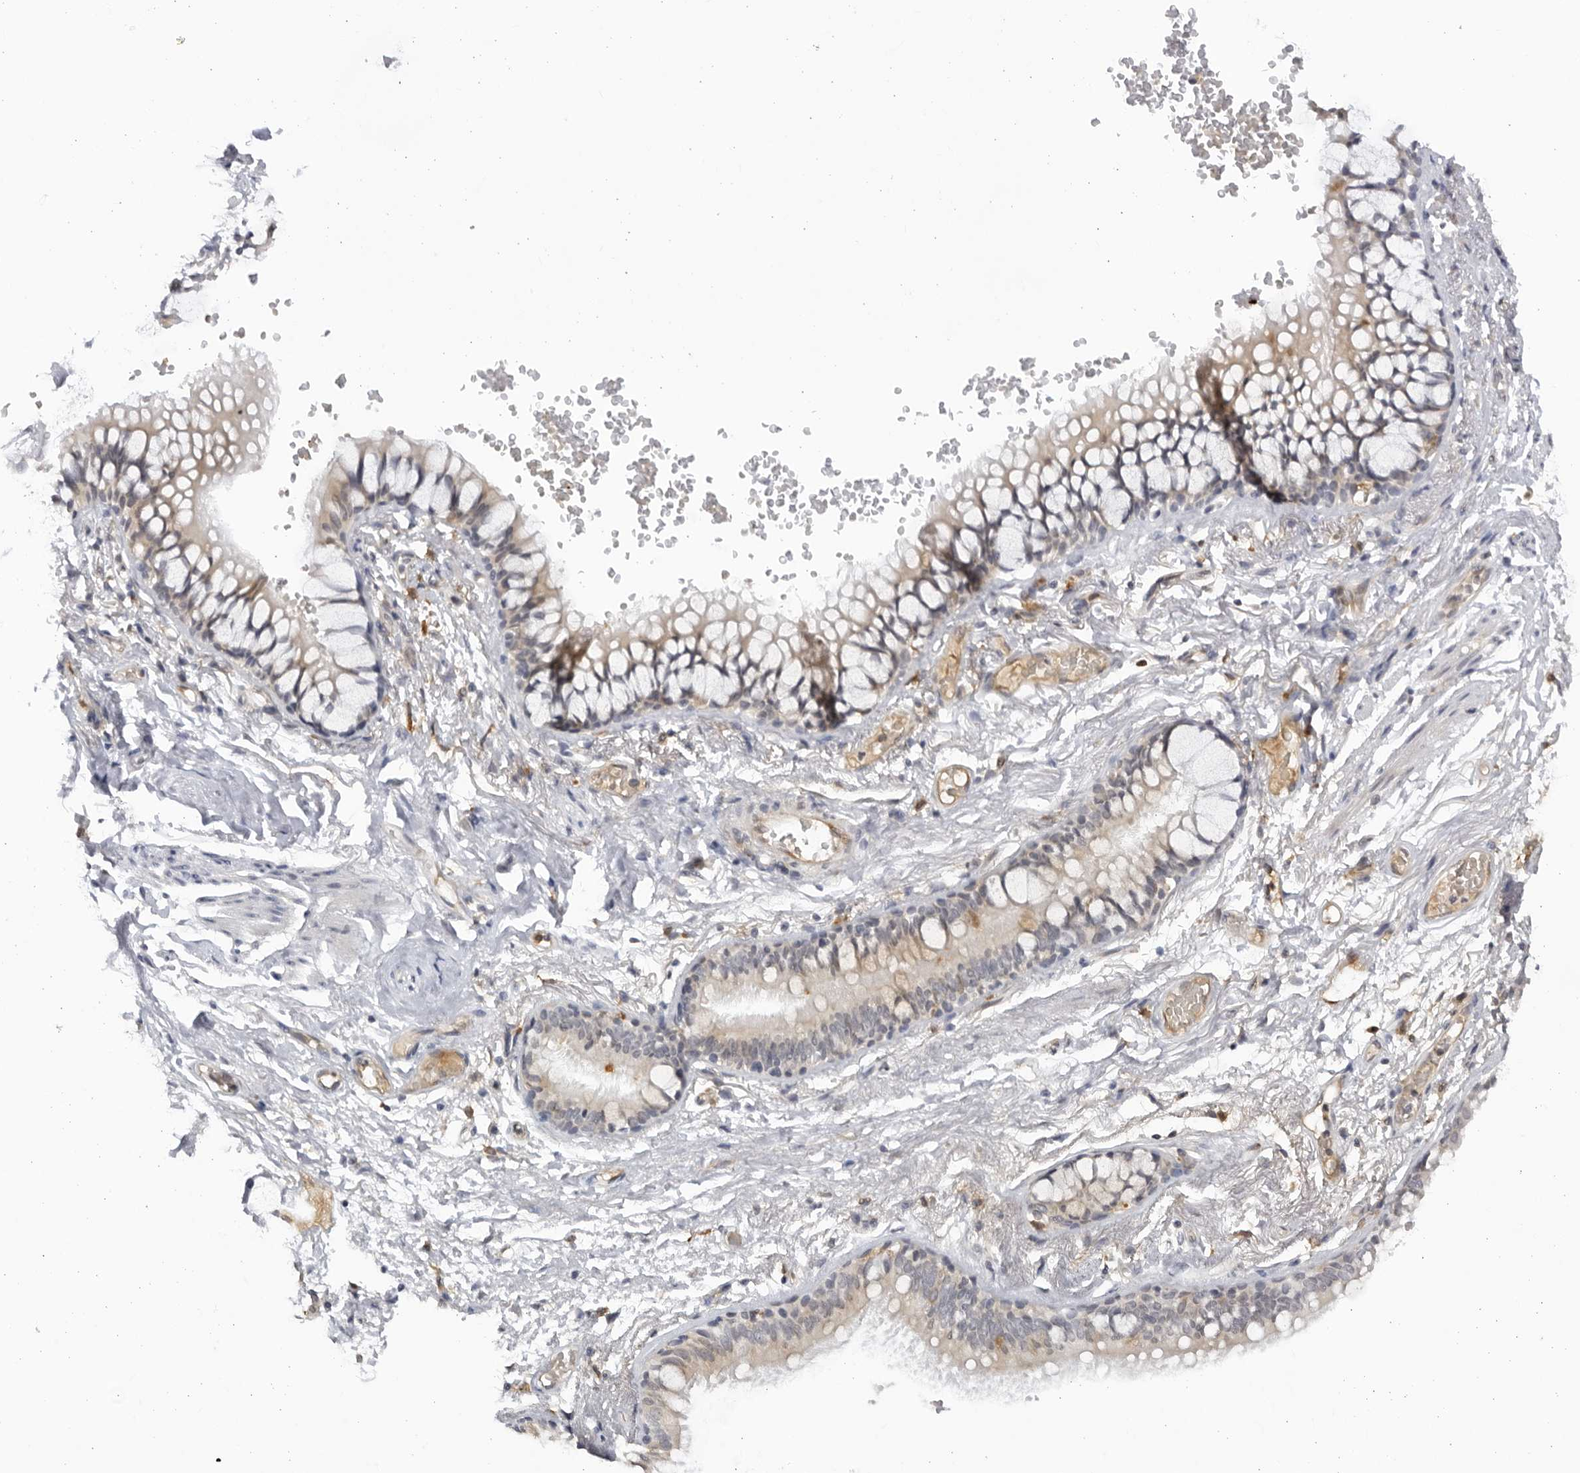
{"staining": {"intensity": "negative", "quantity": "none", "location": "none"}, "tissue": "adipose tissue", "cell_type": "Adipocytes", "image_type": "normal", "snomed": [{"axis": "morphology", "description": "Normal tissue, NOS"}, {"axis": "topography", "description": "Cartilage tissue"}, {"axis": "topography", "description": "Bronchus"}], "caption": "This micrograph is of normal adipose tissue stained with immunohistochemistry to label a protein in brown with the nuclei are counter-stained blue. There is no staining in adipocytes.", "gene": "BMP2K", "patient": {"sex": "female", "age": 73}}